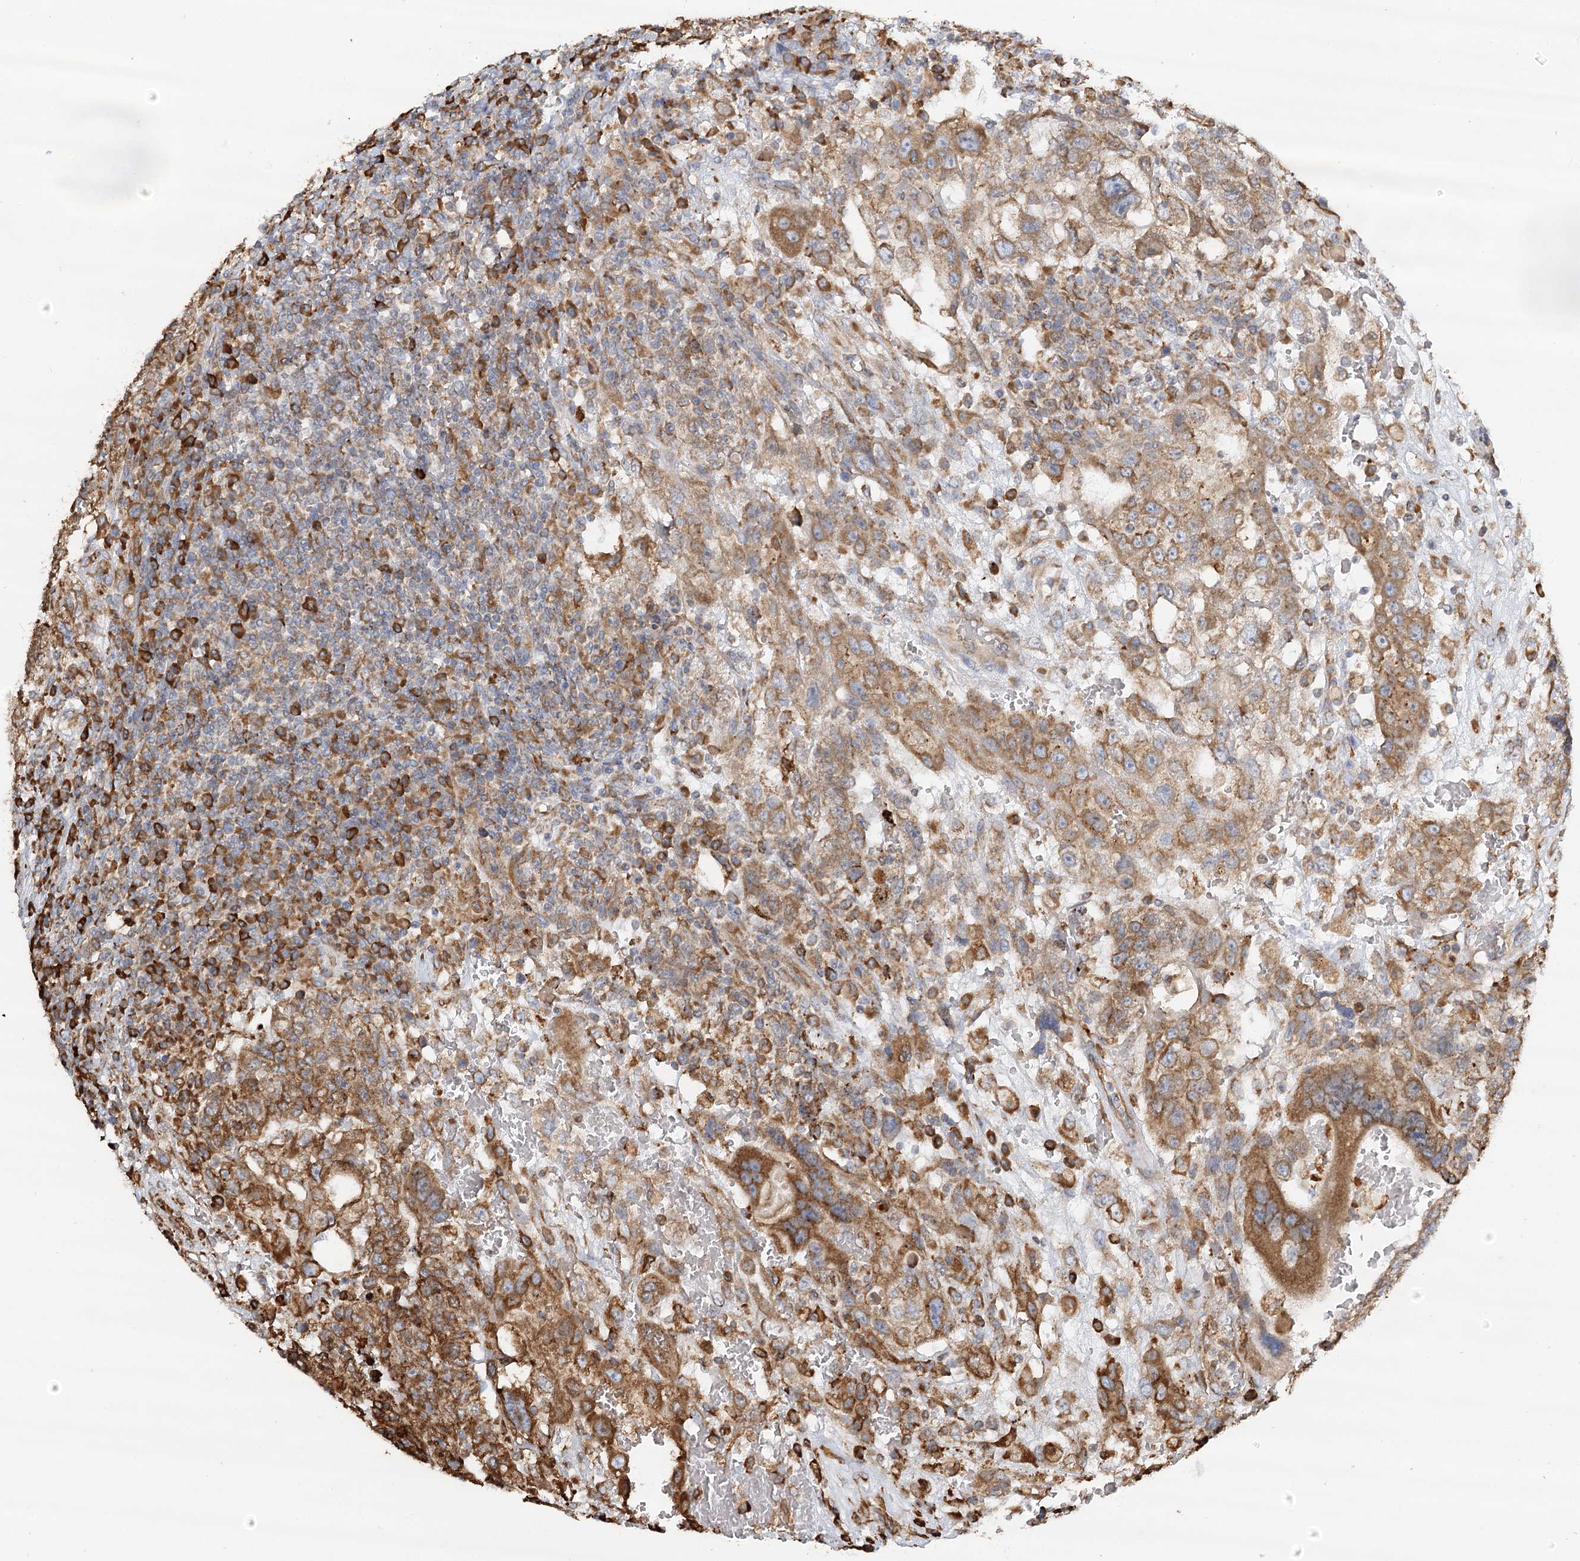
{"staining": {"intensity": "moderate", "quantity": ">75%", "location": "cytoplasmic/membranous"}, "tissue": "testis cancer", "cell_type": "Tumor cells", "image_type": "cancer", "snomed": [{"axis": "morphology", "description": "Carcinoma, Embryonal, NOS"}, {"axis": "topography", "description": "Testis"}], "caption": "Protein expression analysis of testis embryonal carcinoma displays moderate cytoplasmic/membranous staining in about >75% of tumor cells.", "gene": "TAS1R1", "patient": {"sex": "male", "age": 26}}